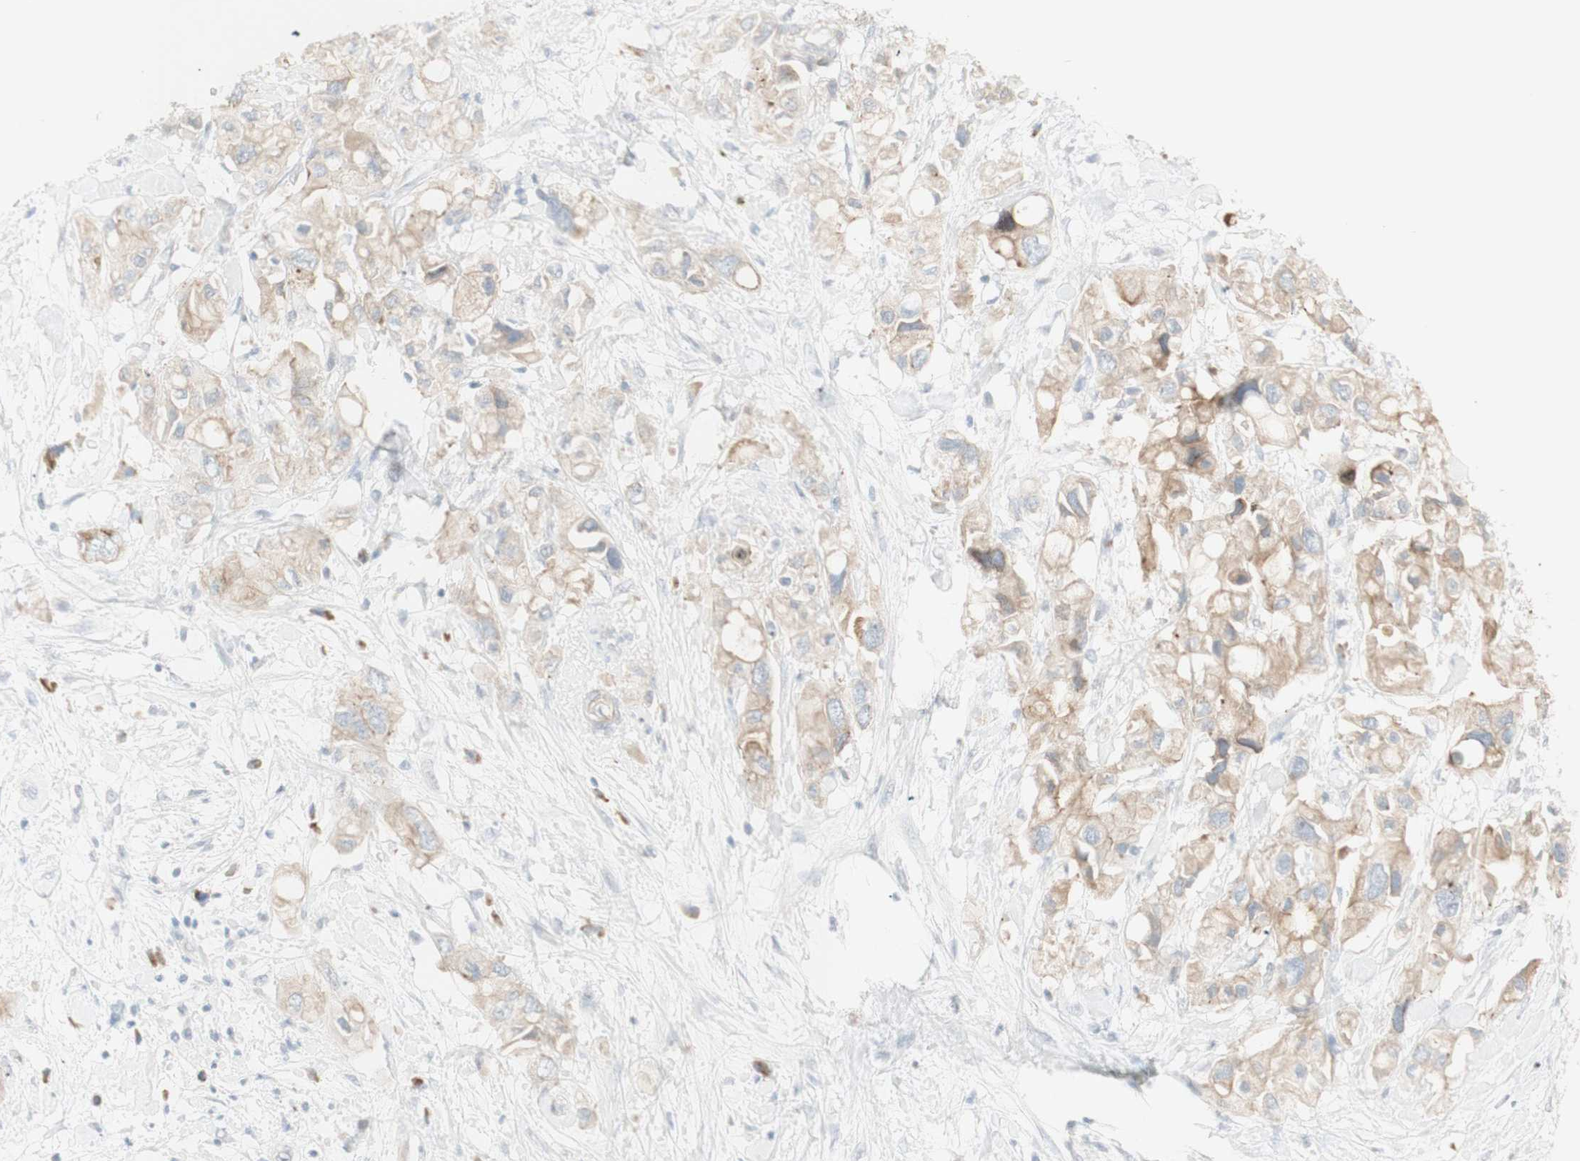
{"staining": {"intensity": "moderate", "quantity": "25%-75%", "location": "cytoplasmic/membranous"}, "tissue": "pancreatic cancer", "cell_type": "Tumor cells", "image_type": "cancer", "snomed": [{"axis": "morphology", "description": "Adenocarcinoma, NOS"}, {"axis": "topography", "description": "Pancreas"}], "caption": "Immunohistochemistry (DAB (3,3'-diaminobenzidine)) staining of pancreatic cancer (adenocarcinoma) shows moderate cytoplasmic/membranous protein positivity in about 25%-75% of tumor cells.", "gene": "NDST4", "patient": {"sex": "female", "age": 56}}